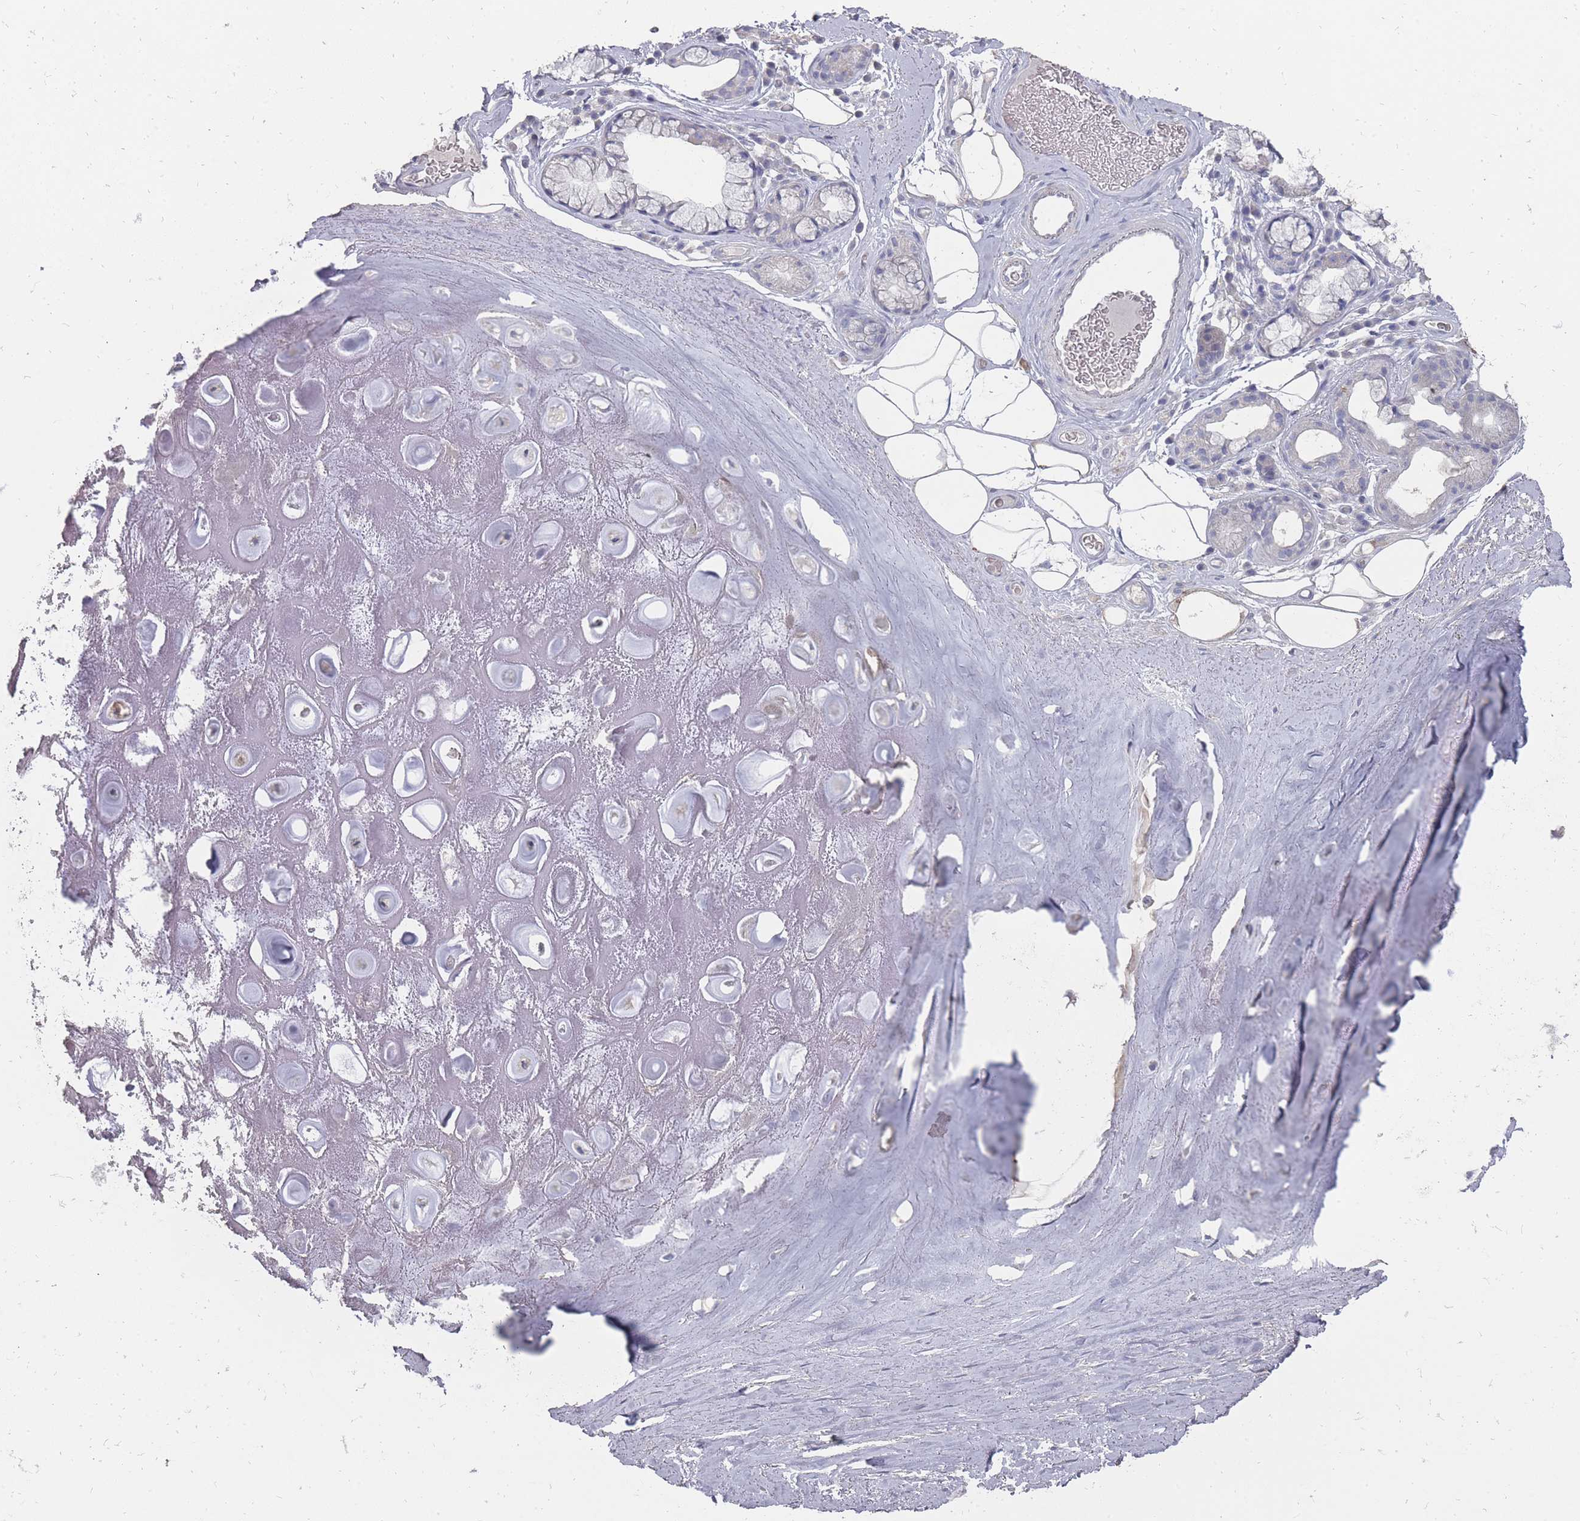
{"staining": {"intensity": "negative", "quantity": "none", "location": "none"}, "tissue": "adipose tissue", "cell_type": "Adipocytes", "image_type": "normal", "snomed": [{"axis": "morphology", "description": "Normal tissue, NOS"}, {"axis": "topography", "description": "Cartilage tissue"}], "caption": "An IHC photomicrograph of normal adipose tissue is shown. There is no staining in adipocytes of adipose tissue.", "gene": "OTULINL", "patient": {"sex": "male", "age": 81}}